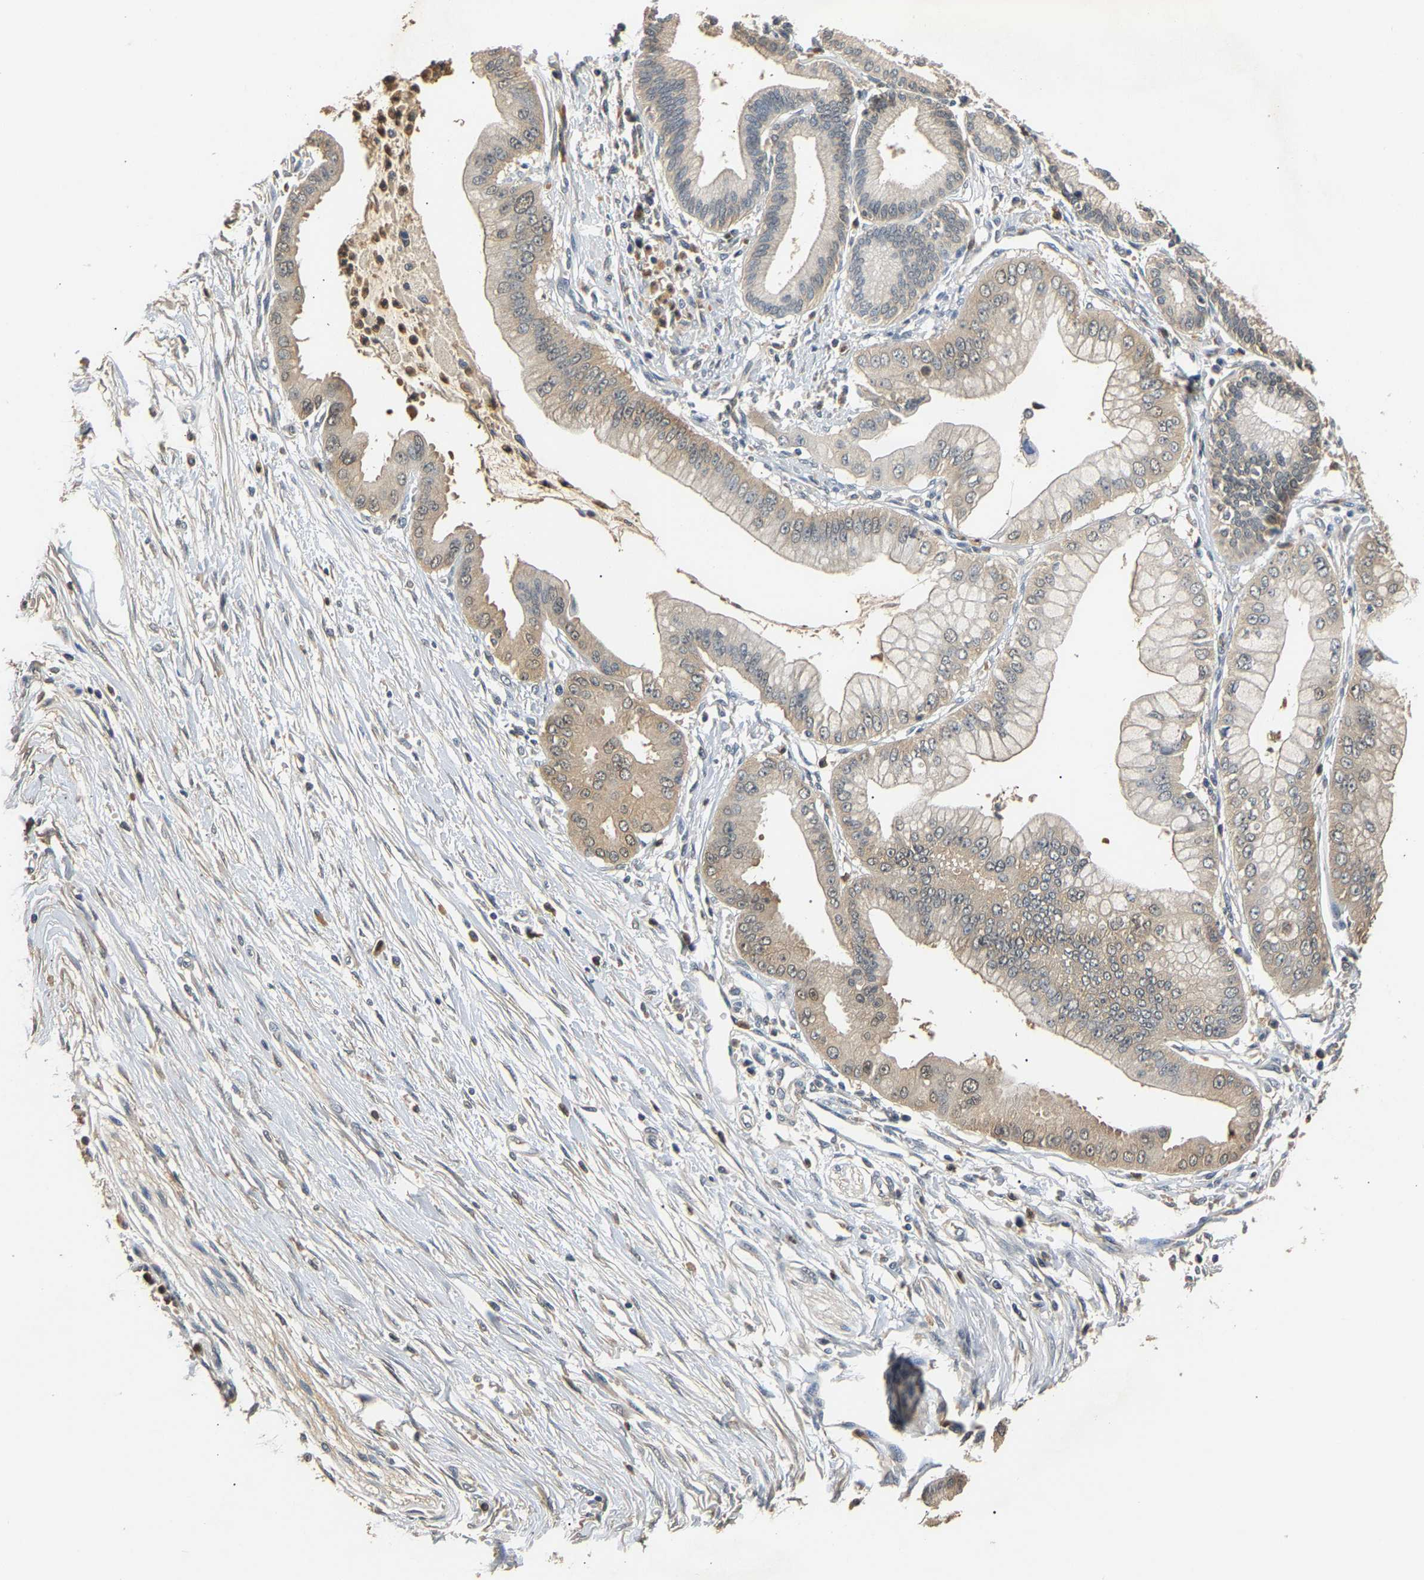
{"staining": {"intensity": "weak", "quantity": "<25%", "location": "cytoplasmic/membranous"}, "tissue": "pancreatic cancer", "cell_type": "Tumor cells", "image_type": "cancer", "snomed": [{"axis": "morphology", "description": "Adenocarcinoma, NOS"}, {"axis": "topography", "description": "Pancreas"}], "caption": "Tumor cells are negative for protein expression in human pancreatic cancer. (Immunohistochemistry (ihc), brightfield microscopy, high magnification).", "gene": "GPI", "patient": {"sex": "male", "age": 56}}